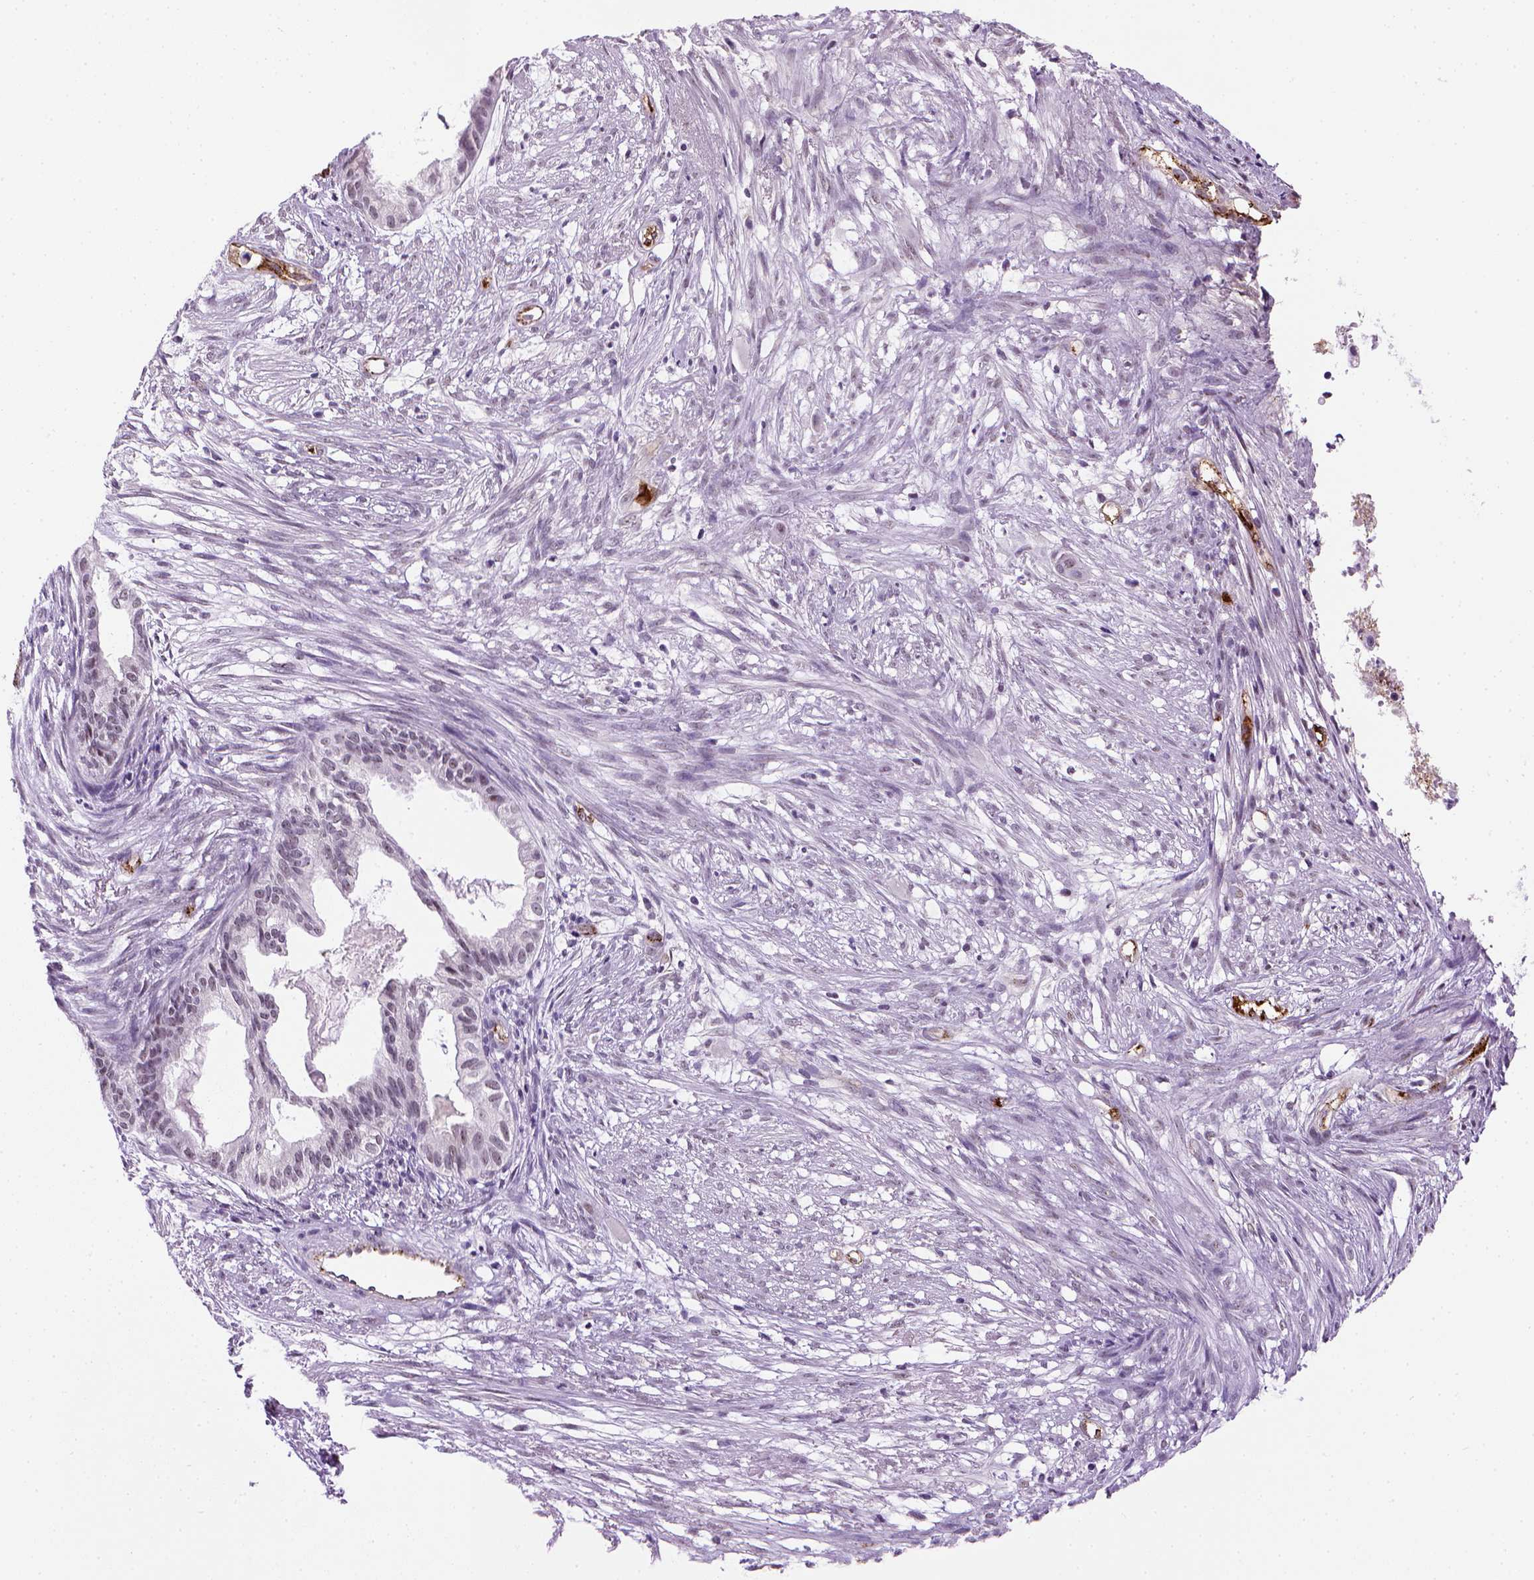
{"staining": {"intensity": "negative", "quantity": "none", "location": "none"}, "tissue": "endometrial cancer", "cell_type": "Tumor cells", "image_type": "cancer", "snomed": [{"axis": "morphology", "description": "Adenocarcinoma, NOS"}, {"axis": "topography", "description": "Endometrium"}], "caption": "Endometrial cancer (adenocarcinoma) was stained to show a protein in brown. There is no significant staining in tumor cells.", "gene": "VWF", "patient": {"sex": "female", "age": 86}}